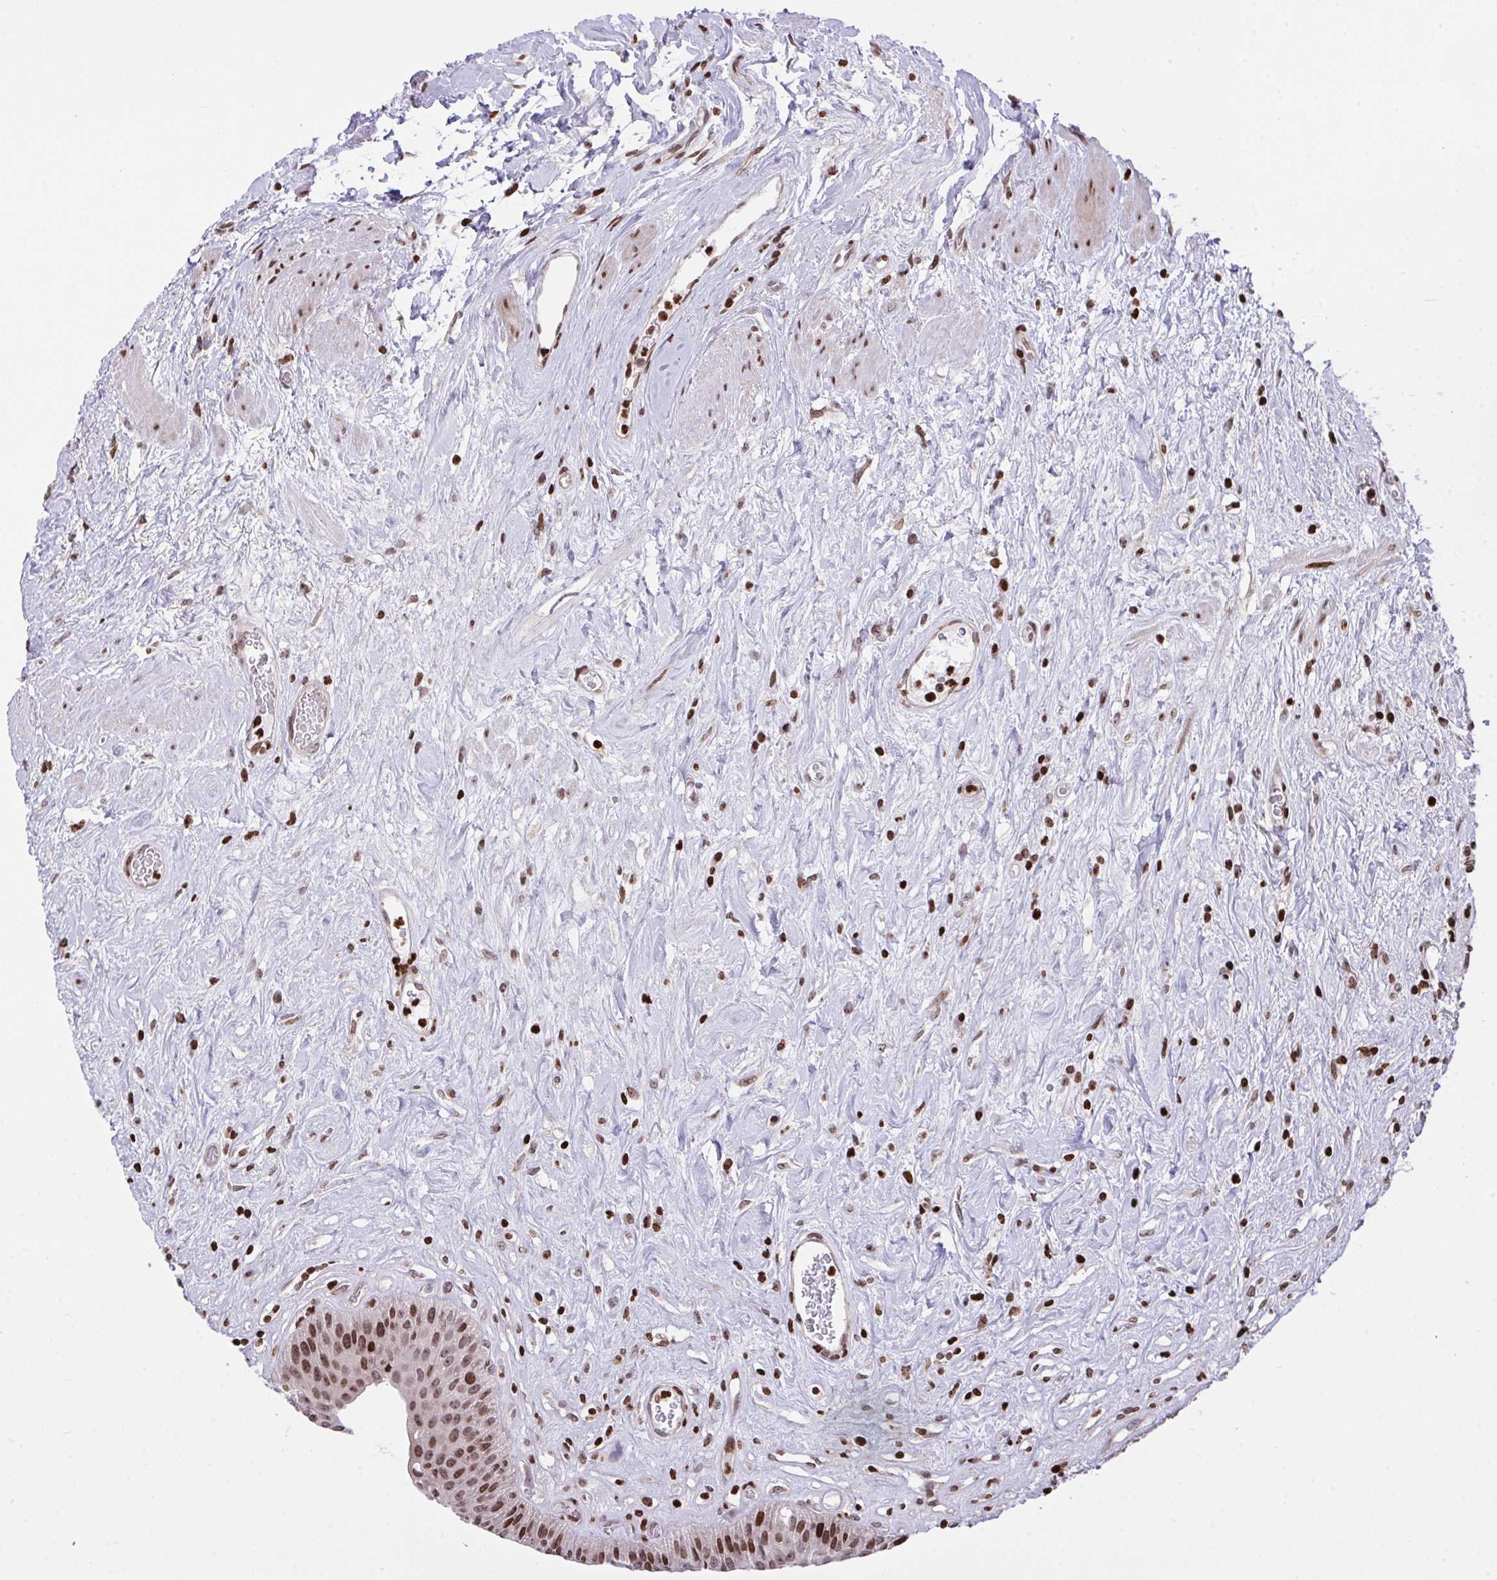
{"staining": {"intensity": "moderate", "quantity": "25%-75%", "location": "nuclear"}, "tissue": "urinary bladder", "cell_type": "Urothelial cells", "image_type": "normal", "snomed": [{"axis": "morphology", "description": "Normal tissue, NOS"}, {"axis": "topography", "description": "Urinary bladder"}], "caption": "This is an image of immunohistochemistry staining of normal urinary bladder, which shows moderate expression in the nuclear of urothelial cells.", "gene": "RAPGEF5", "patient": {"sex": "female", "age": 56}}